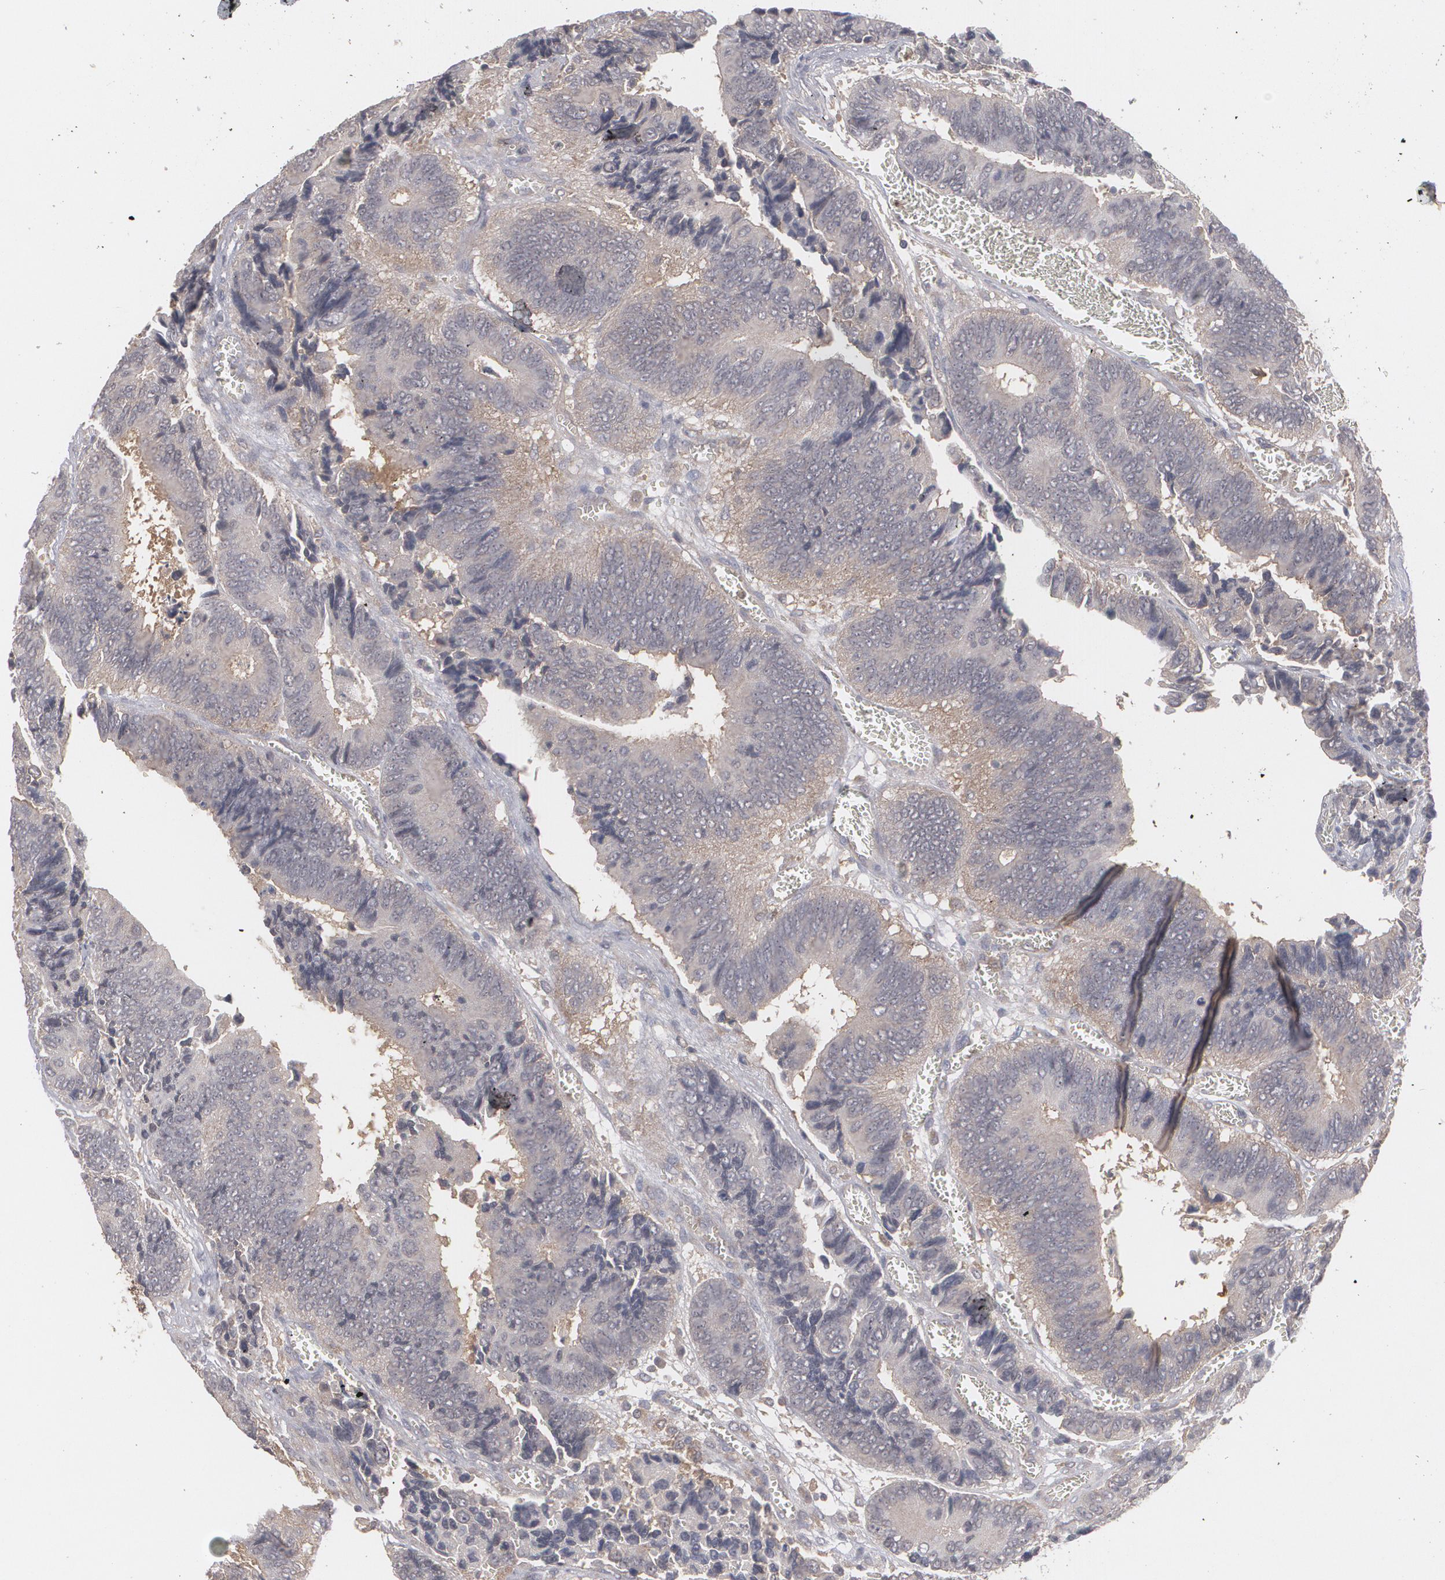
{"staining": {"intensity": "negative", "quantity": "none", "location": "none"}, "tissue": "colorectal cancer", "cell_type": "Tumor cells", "image_type": "cancer", "snomed": [{"axis": "morphology", "description": "Adenocarcinoma, NOS"}, {"axis": "topography", "description": "Colon"}], "caption": "Protein analysis of colorectal cancer displays no significant expression in tumor cells.", "gene": "HTT", "patient": {"sex": "male", "age": 72}}